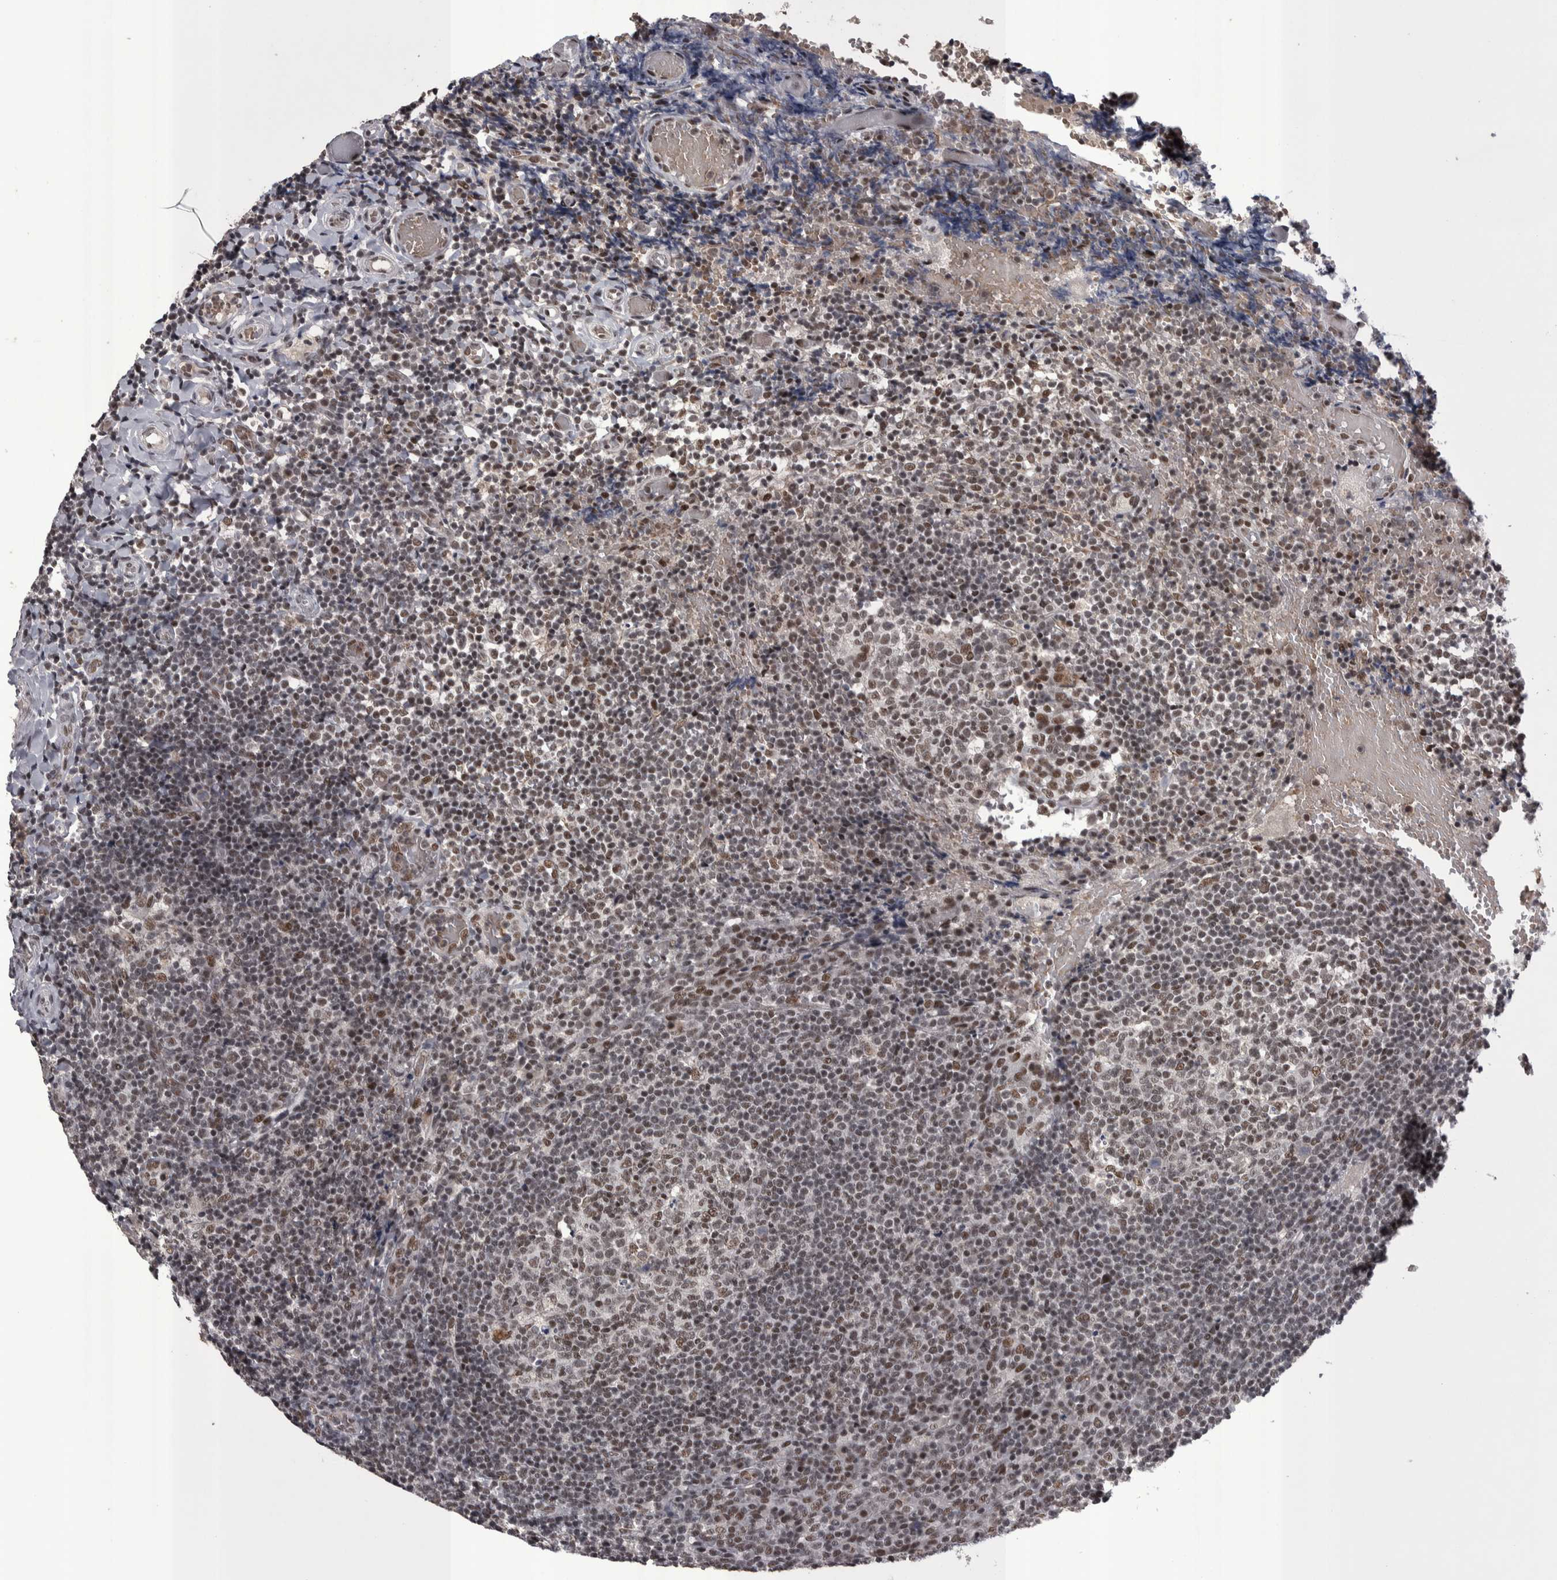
{"staining": {"intensity": "moderate", "quantity": ">75%", "location": "nuclear"}, "tissue": "tonsil", "cell_type": "Germinal center cells", "image_type": "normal", "snomed": [{"axis": "morphology", "description": "Normal tissue, NOS"}, {"axis": "topography", "description": "Tonsil"}], "caption": "Immunohistochemistry (IHC) histopathology image of benign tonsil: human tonsil stained using immunohistochemistry (IHC) exhibits medium levels of moderate protein expression localized specifically in the nuclear of germinal center cells, appearing as a nuclear brown color.", "gene": "DMTF1", "patient": {"sex": "female", "age": 19}}